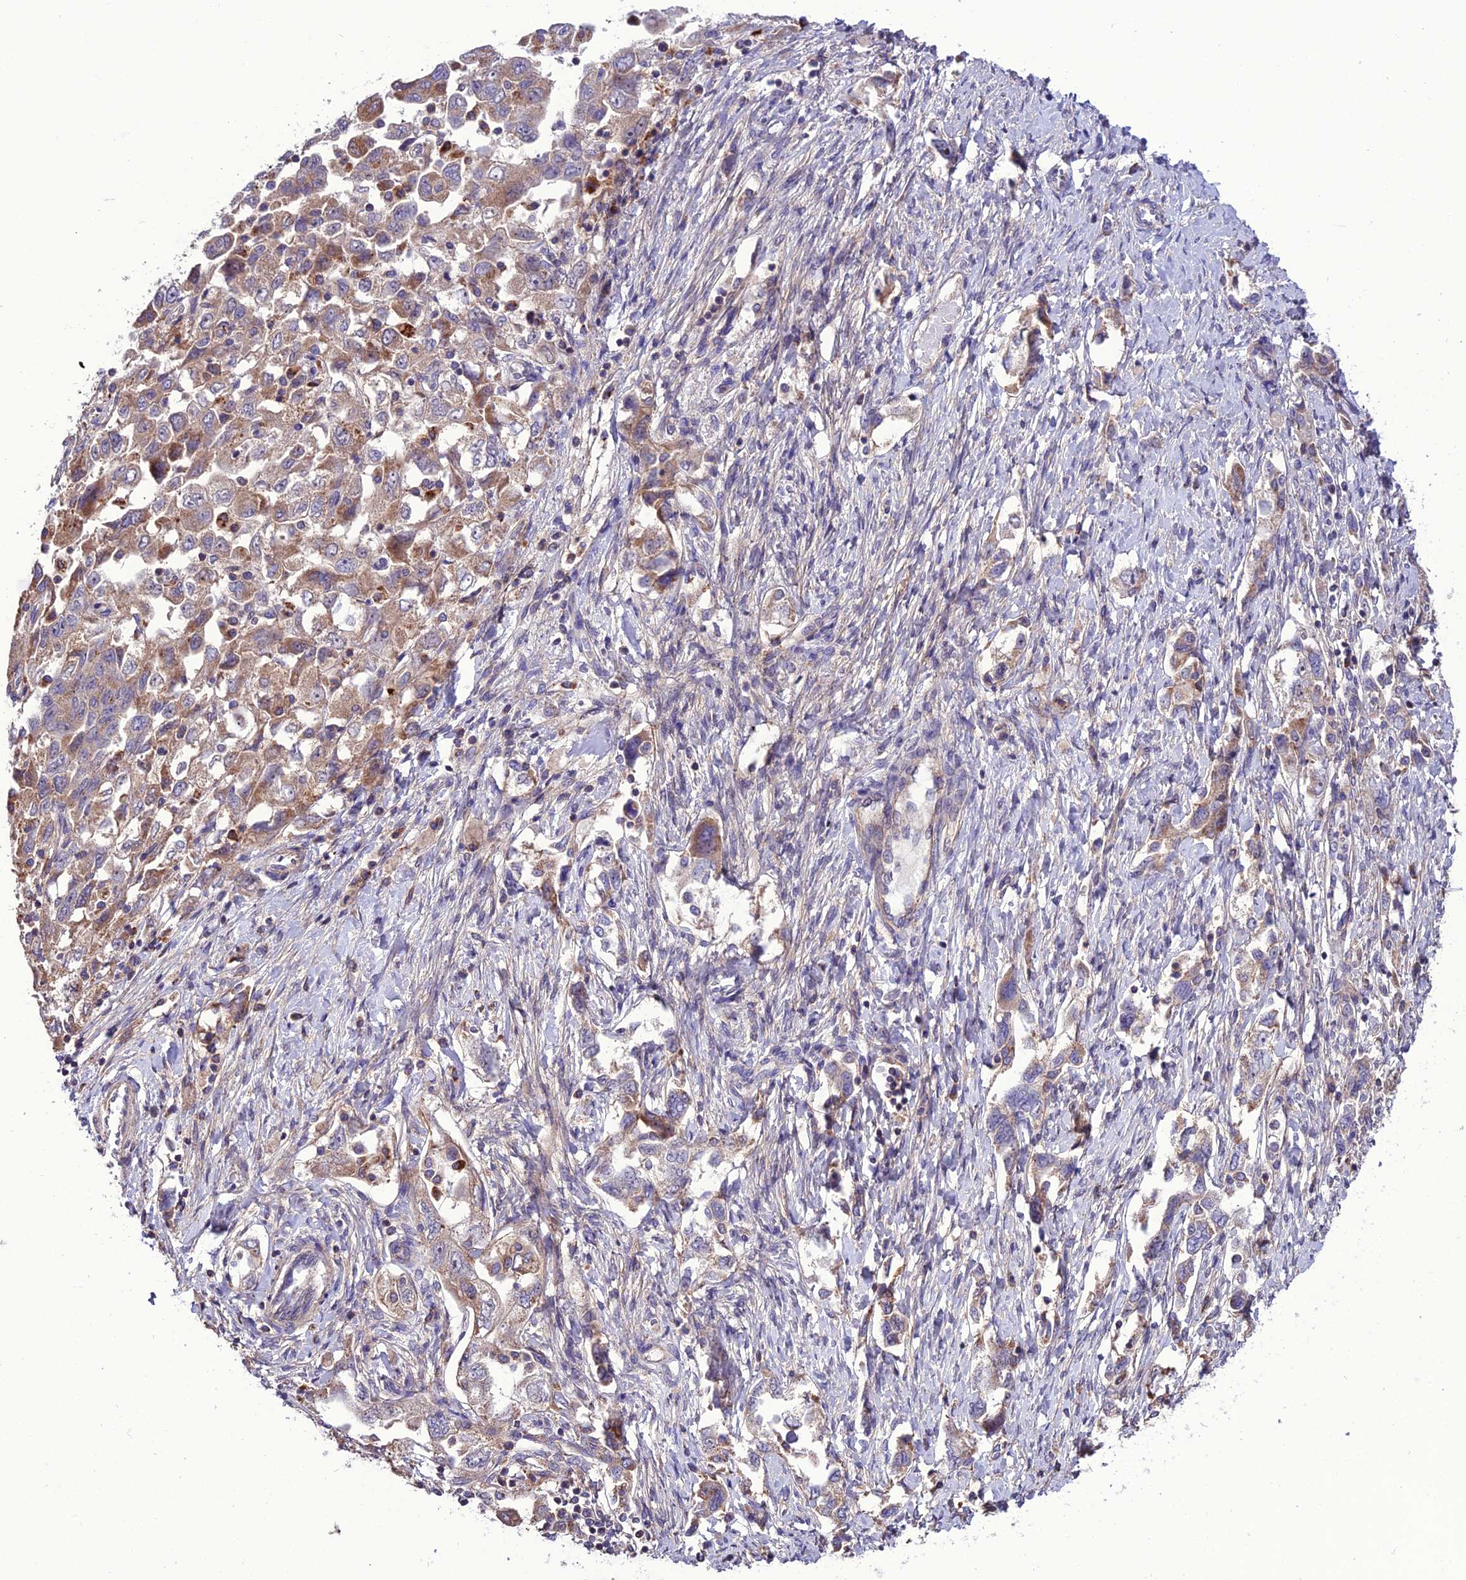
{"staining": {"intensity": "weak", "quantity": ">75%", "location": "cytoplasmic/membranous"}, "tissue": "ovarian cancer", "cell_type": "Tumor cells", "image_type": "cancer", "snomed": [{"axis": "morphology", "description": "Carcinoma, NOS"}, {"axis": "morphology", "description": "Cystadenocarcinoma, serous, NOS"}, {"axis": "topography", "description": "Ovary"}], "caption": "Immunohistochemical staining of serous cystadenocarcinoma (ovarian) exhibits low levels of weak cytoplasmic/membranous protein expression in about >75% of tumor cells.", "gene": "PPIL3", "patient": {"sex": "female", "age": 69}}